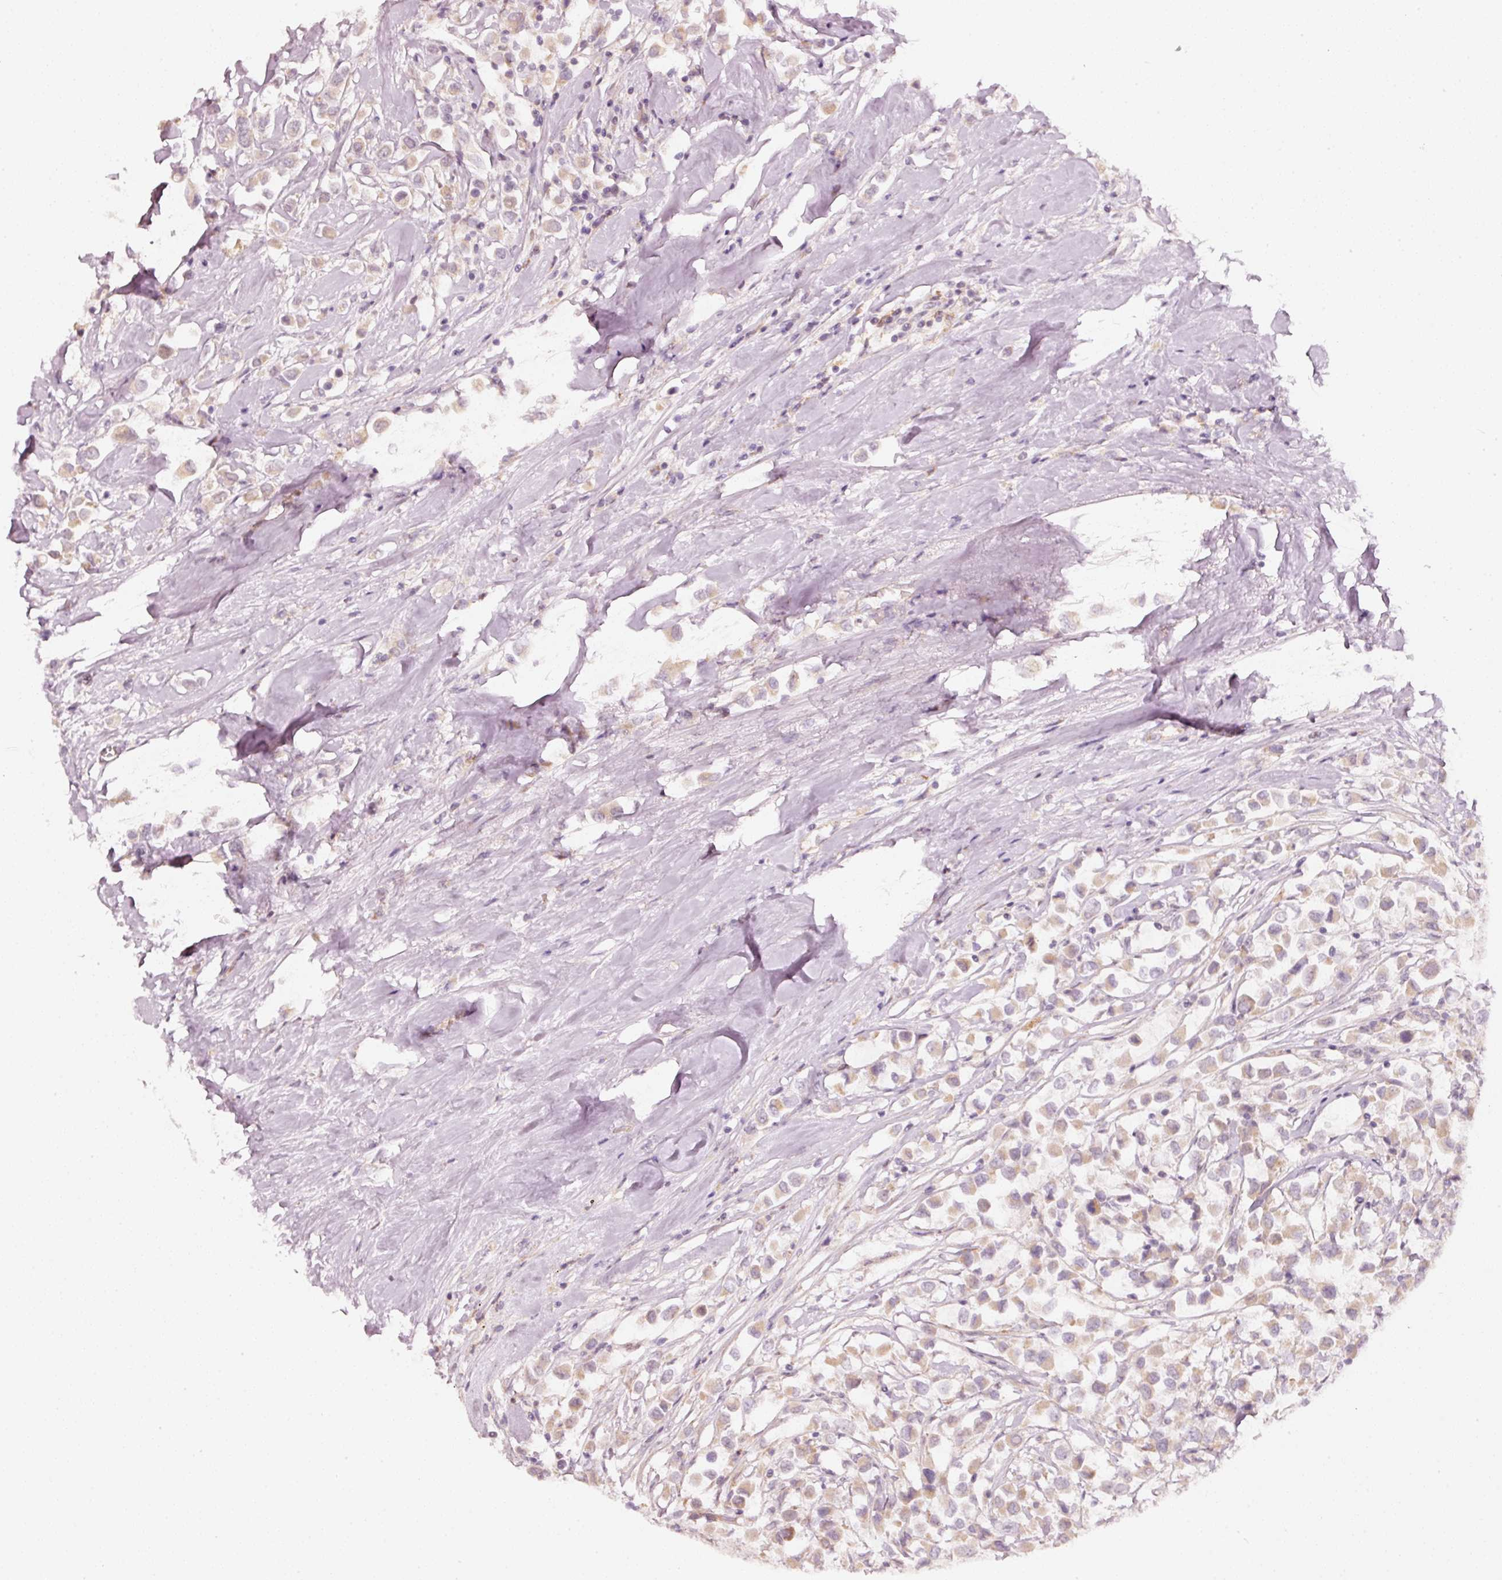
{"staining": {"intensity": "moderate", "quantity": ">75%", "location": "cytoplasmic/membranous"}, "tissue": "breast cancer", "cell_type": "Tumor cells", "image_type": "cancer", "snomed": [{"axis": "morphology", "description": "Duct carcinoma"}, {"axis": "topography", "description": "Breast"}], "caption": "Immunohistochemistry histopathology image of neoplastic tissue: breast cancer stained using immunohistochemistry (IHC) exhibits medium levels of moderate protein expression localized specifically in the cytoplasmic/membranous of tumor cells, appearing as a cytoplasmic/membranous brown color.", "gene": "ARHGAP22", "patient": {"sex": "female", "age": 61}}